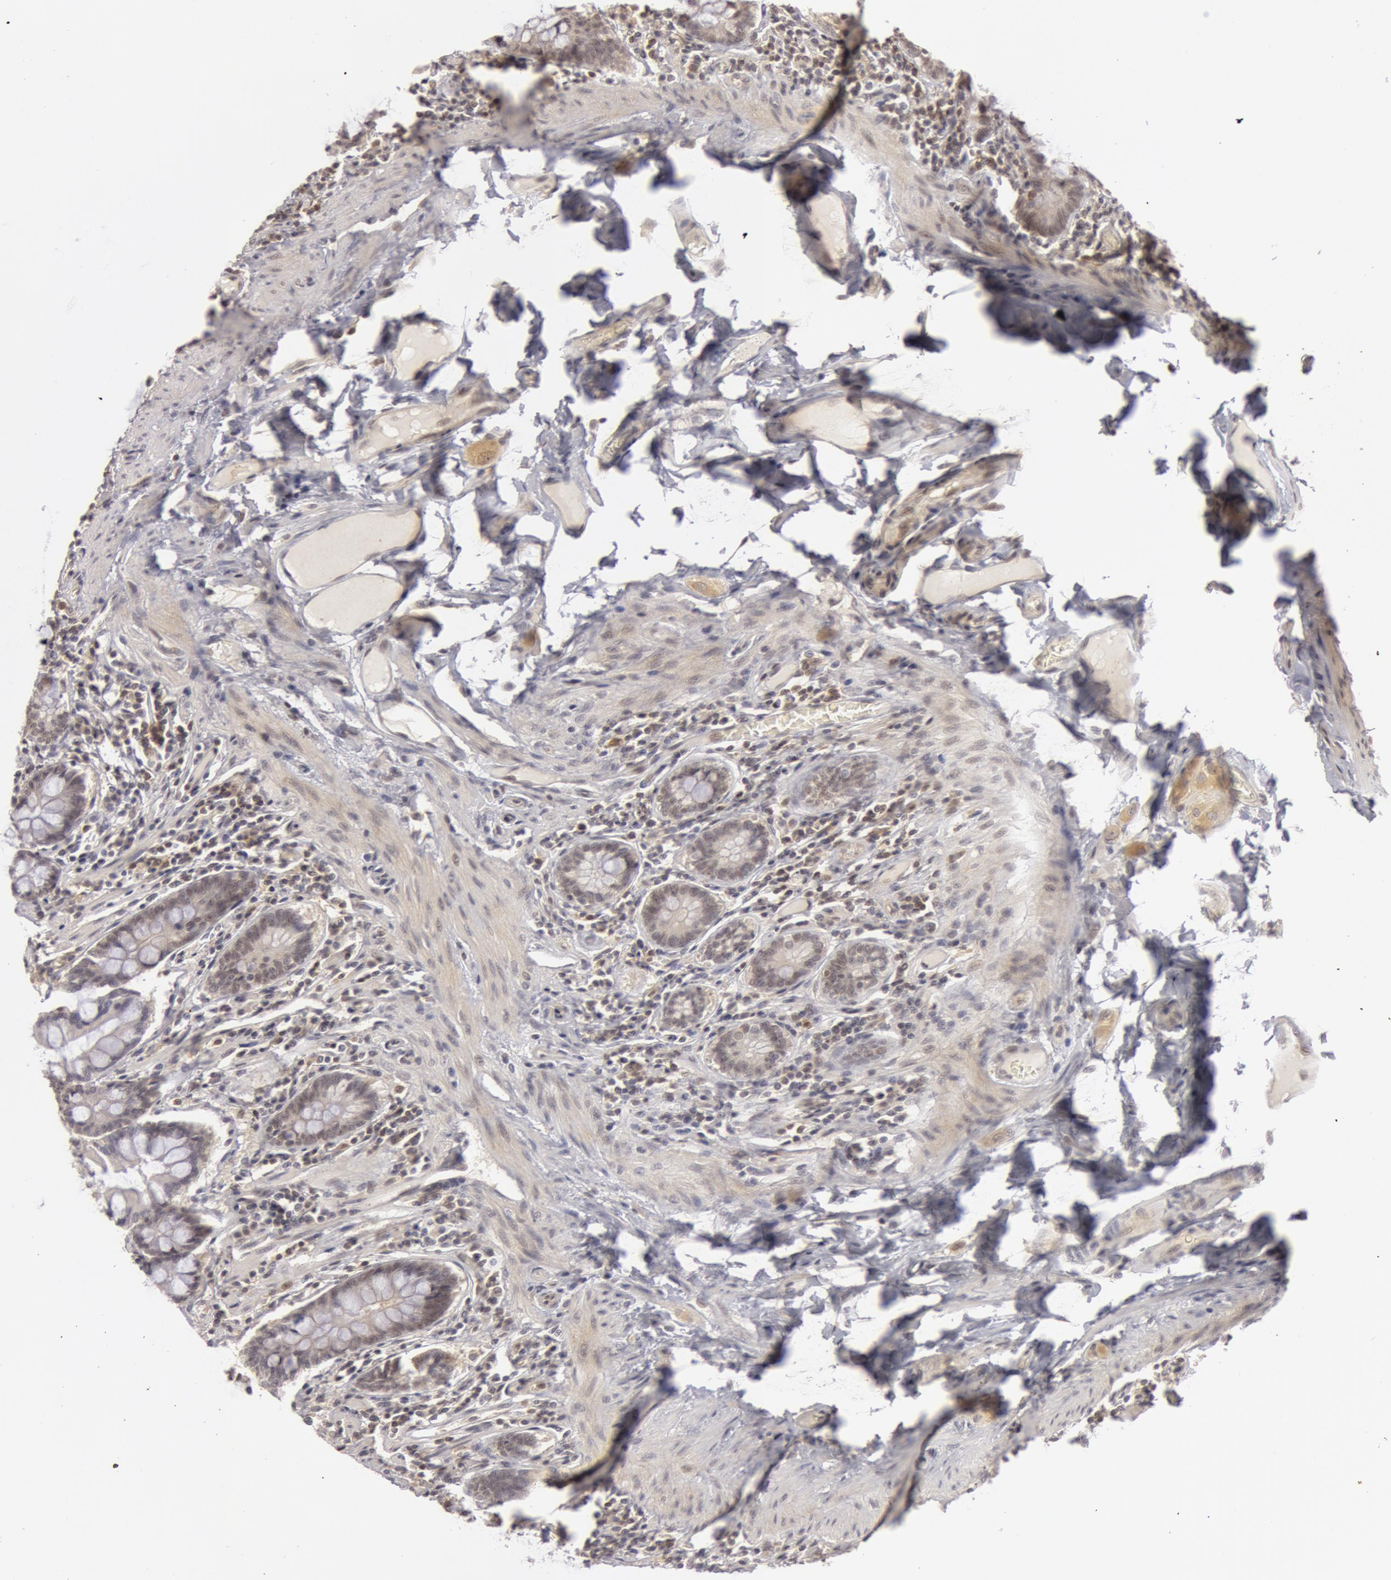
{"staining": {"intensity": "negative", "quantity": "none", "location": "none"}, "tissue": "small intestine", "cell_type": "Glandular cells", "image_type": "normal", "snomed": [{"axis": "morphology", "description": "Normal tissue, NOS"}, {"axis": "topography", "description": "Small intestine"}], "caption": "DAB (3,3'-diaminobenzidine) immunohistochemical staining of normal human small intestine reveals no significant positivity in glandular cells.", "gene": "OASL", "patient": {"sex": "male", "age": 41}}